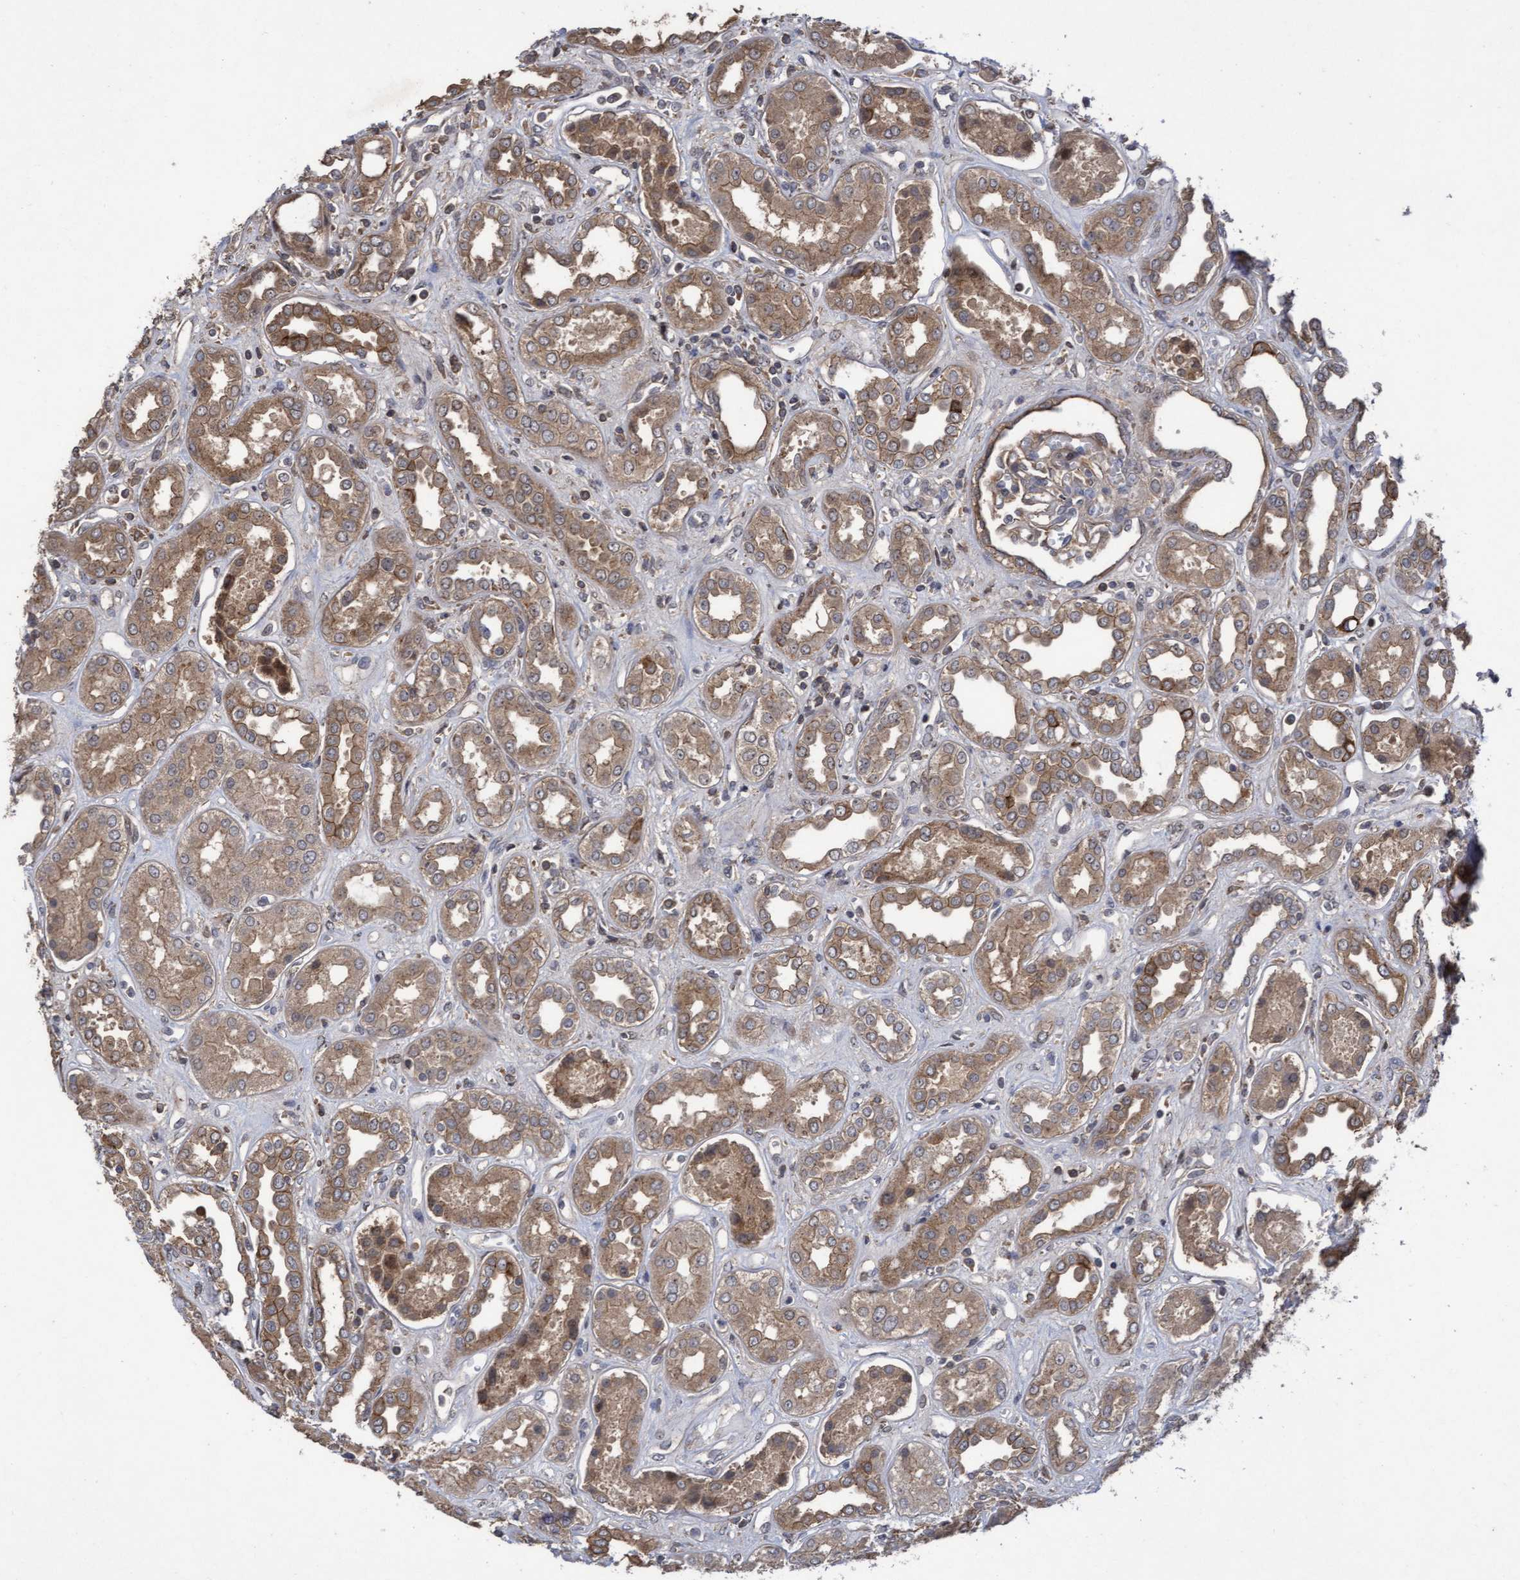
{"staining": {"intensity": "weak", "quantity": ">75%", "location": "cytoplasmic/membranous"}, "tissue": "kidney", "cell_type": "Cells in glomeruli", "image_type": "normal", "snomed": [{"axis": "morphology", "description": "Normal tissue, NOS"}, {"axis": "topography", "description": "Kidney"}], "caption": "IHC (DAB) staining of benign human kidney demonstrates weak cytoplasmic/membranous protein staining in approximately >75% of cells in glomeruli. (IHC, brightfield microscopy, high magnification).", "gene": "COBL", "patient": {"sex": "male", "age": 59}}